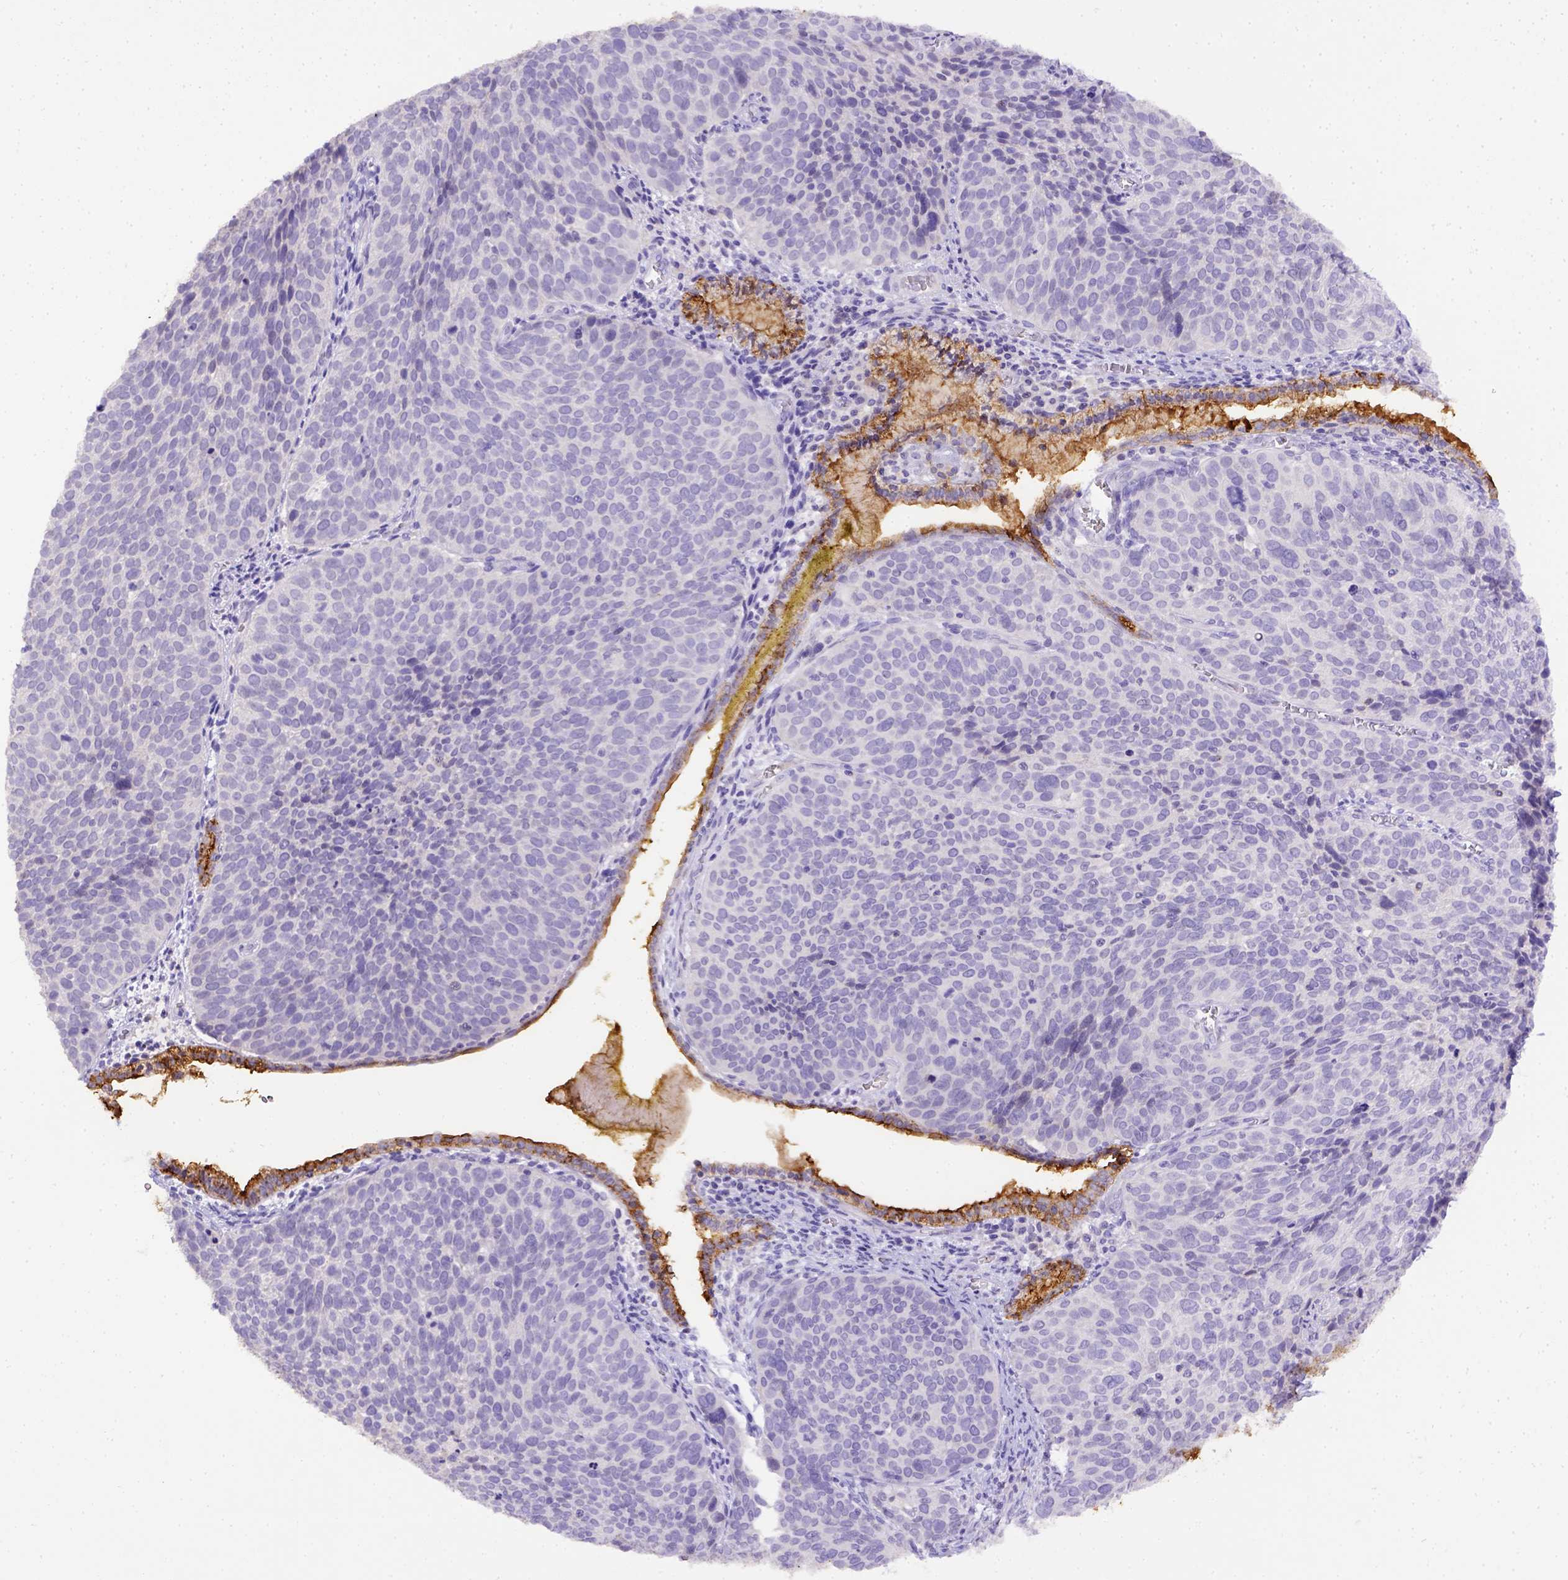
{"staining": {"intensity": "negative", "quantity": "none", "location": "none"}, "tissue": "cervical cancer", "cell_type": "Tumor cells", "image_type": "cancer", "snomed": [{"axis": "morphology", "description": "Squamous cell carcinoma, NOS"}, {"axis": "topography", "description": "Cervix"}], "caption": "Immunohistochemical staining of human squamous cell carcinoma (cervical) reveals no significant expression in tumor cells.", "gene": "B3GAT1", "patient": {"sex": "female", "age": 39}}